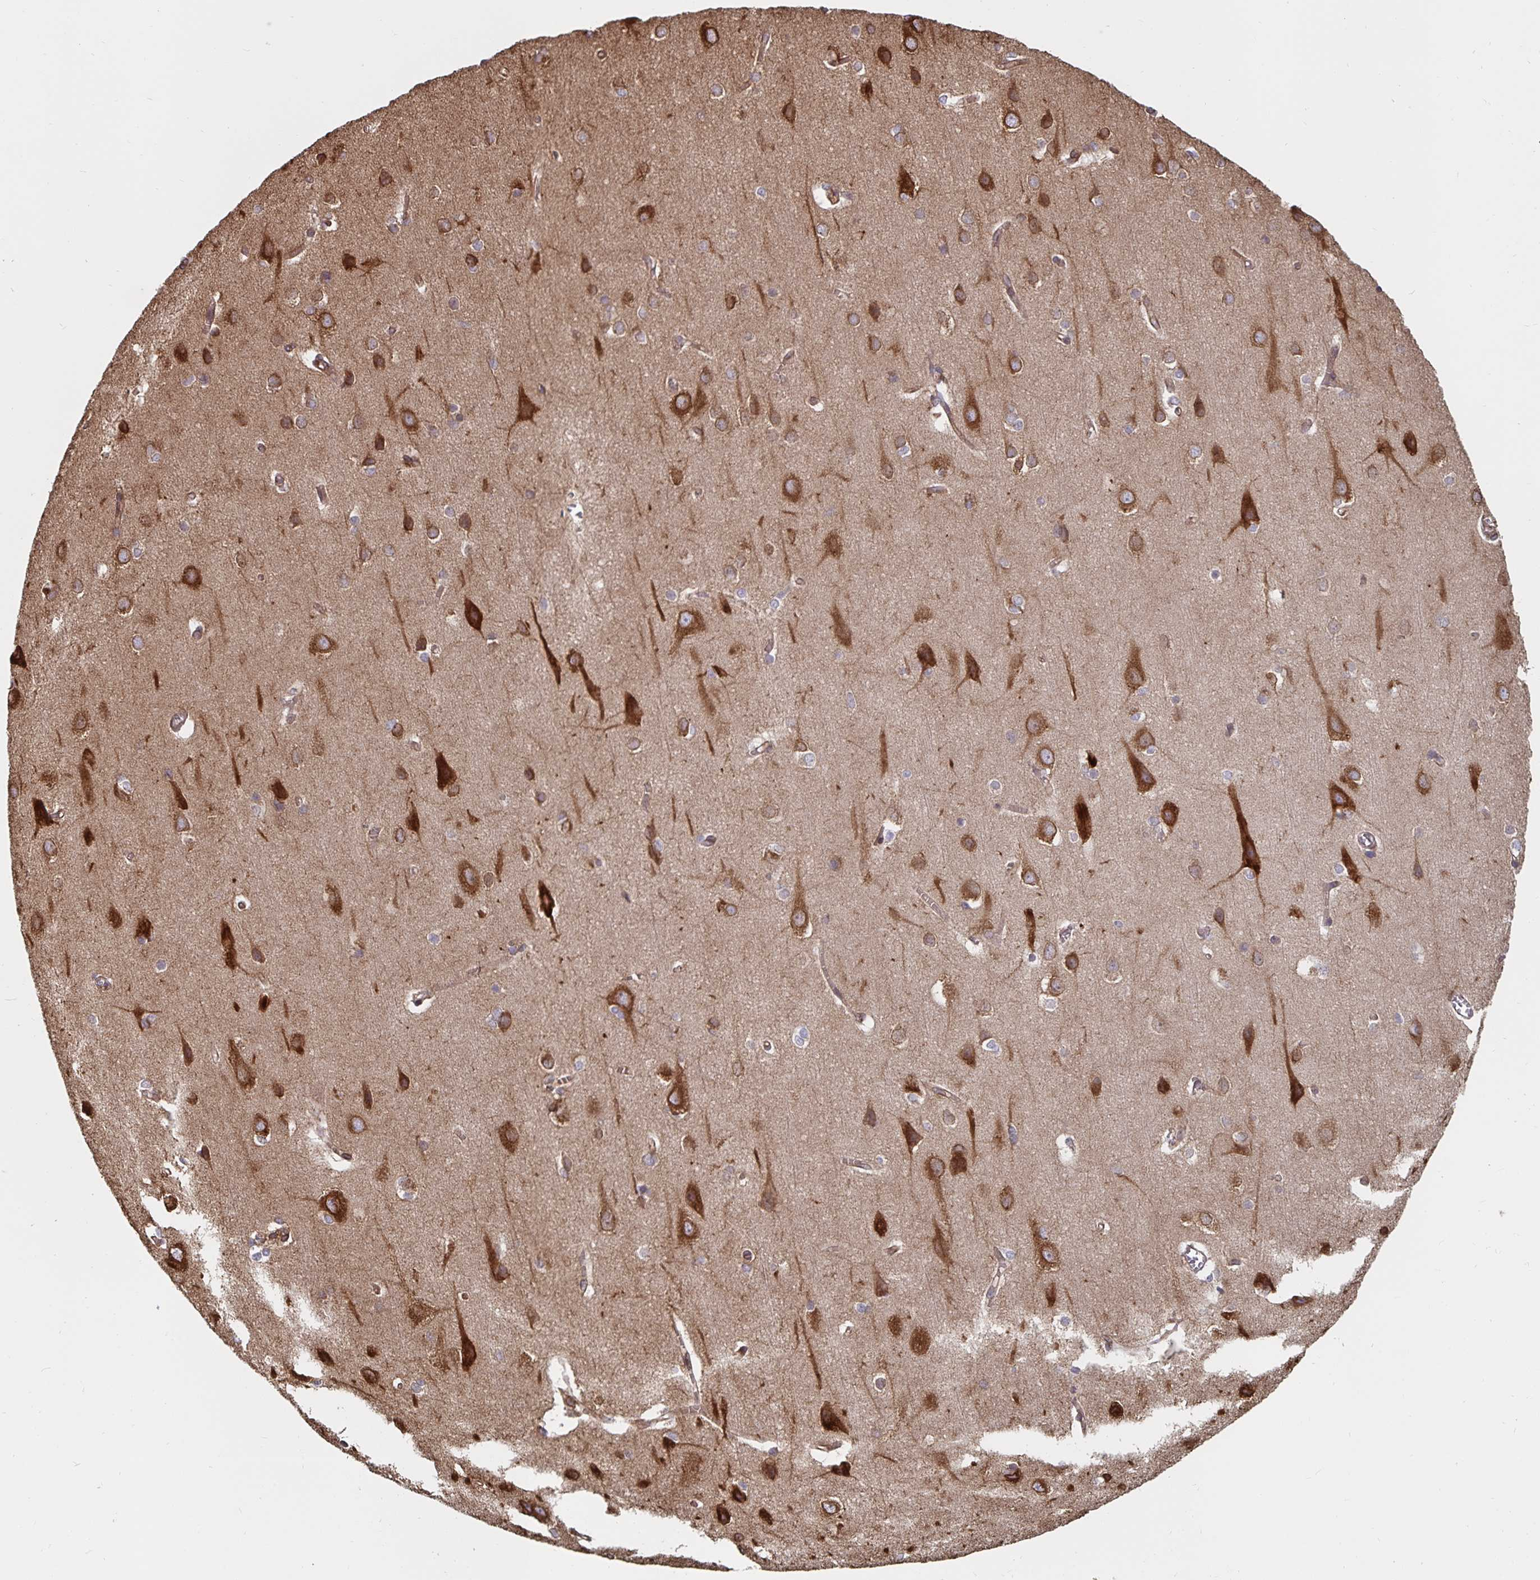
{"staining": {"intensity": "weak", "quantity": "<25%", "location": "cytoplasmic/membranous"}, "tissue": "cerebral cortex", "cell_type": "Endothelial cells", "image_type": "normal", "snomed": [{"axis": "morphology", "description": "Normal tissue, NOS"}, {"axis": "topography", "description": "Cerebral cortex"}], "caption": "Immunohistochemical staining of normal cerebral cortex displays no significant positivity in endothelial cells.", "gene": "BCAP29", "patient": {"sex": "male", "age": 37}}